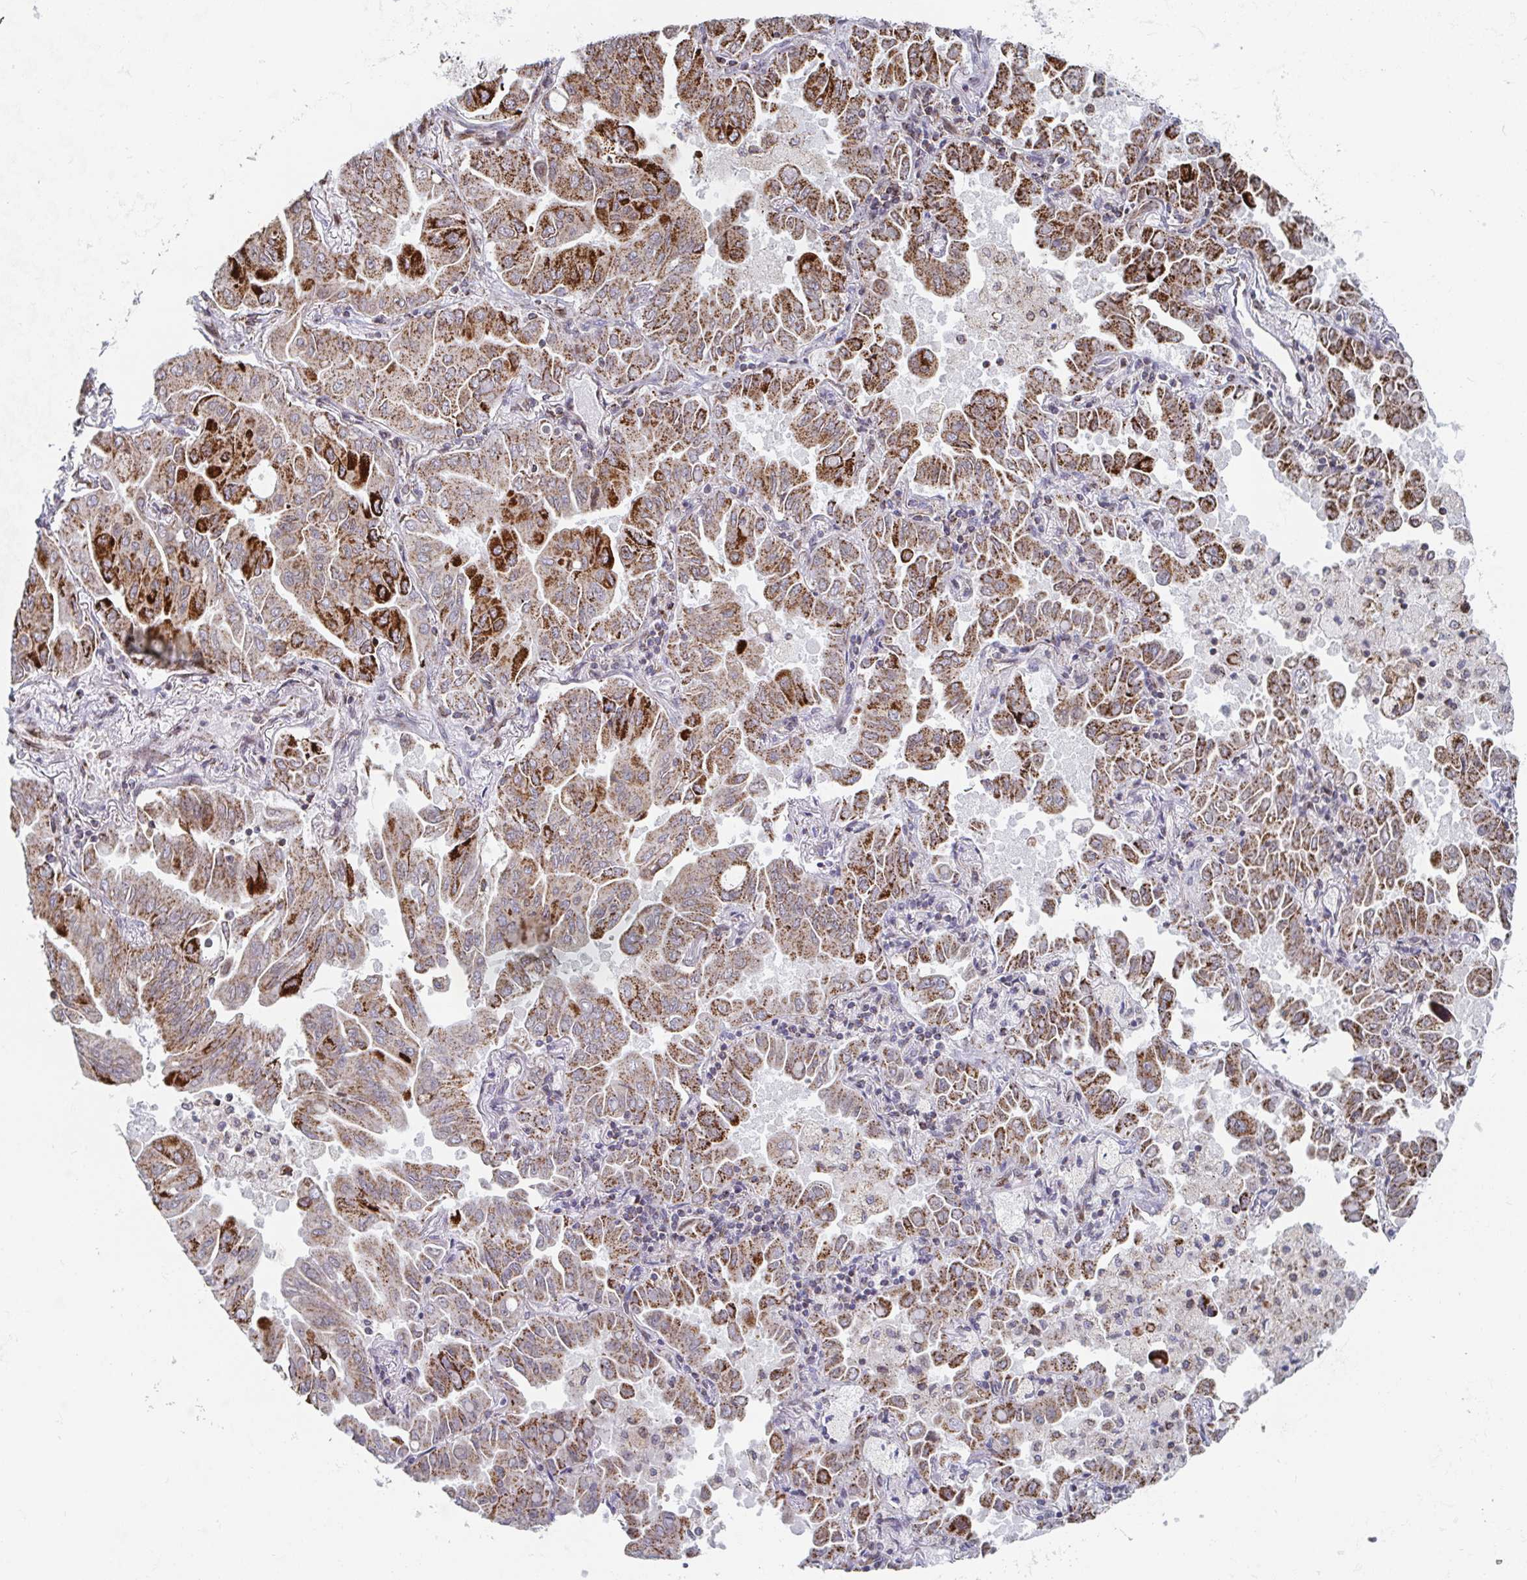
{"staining": {"intensity": "moderate", "quantity": ">75%", "location": "cytoplasmic/membranous"}, "tissue": "lung cancer", "cell_type": "Tumor cells", "image_type": "cancer", "snomed": [{"axis": "morphology", "description": "Adenocarcinoma, NOS"}, {"axis": "topography", "description": "Lung"}], "caption": "Protein staining displays moderate cytoplasmic/membranous staining in approximately >75% of tumor cells in adenocarcinoma (lung).", "gene": "STARD8", "patient": {"sex": "male", "age": 64}}